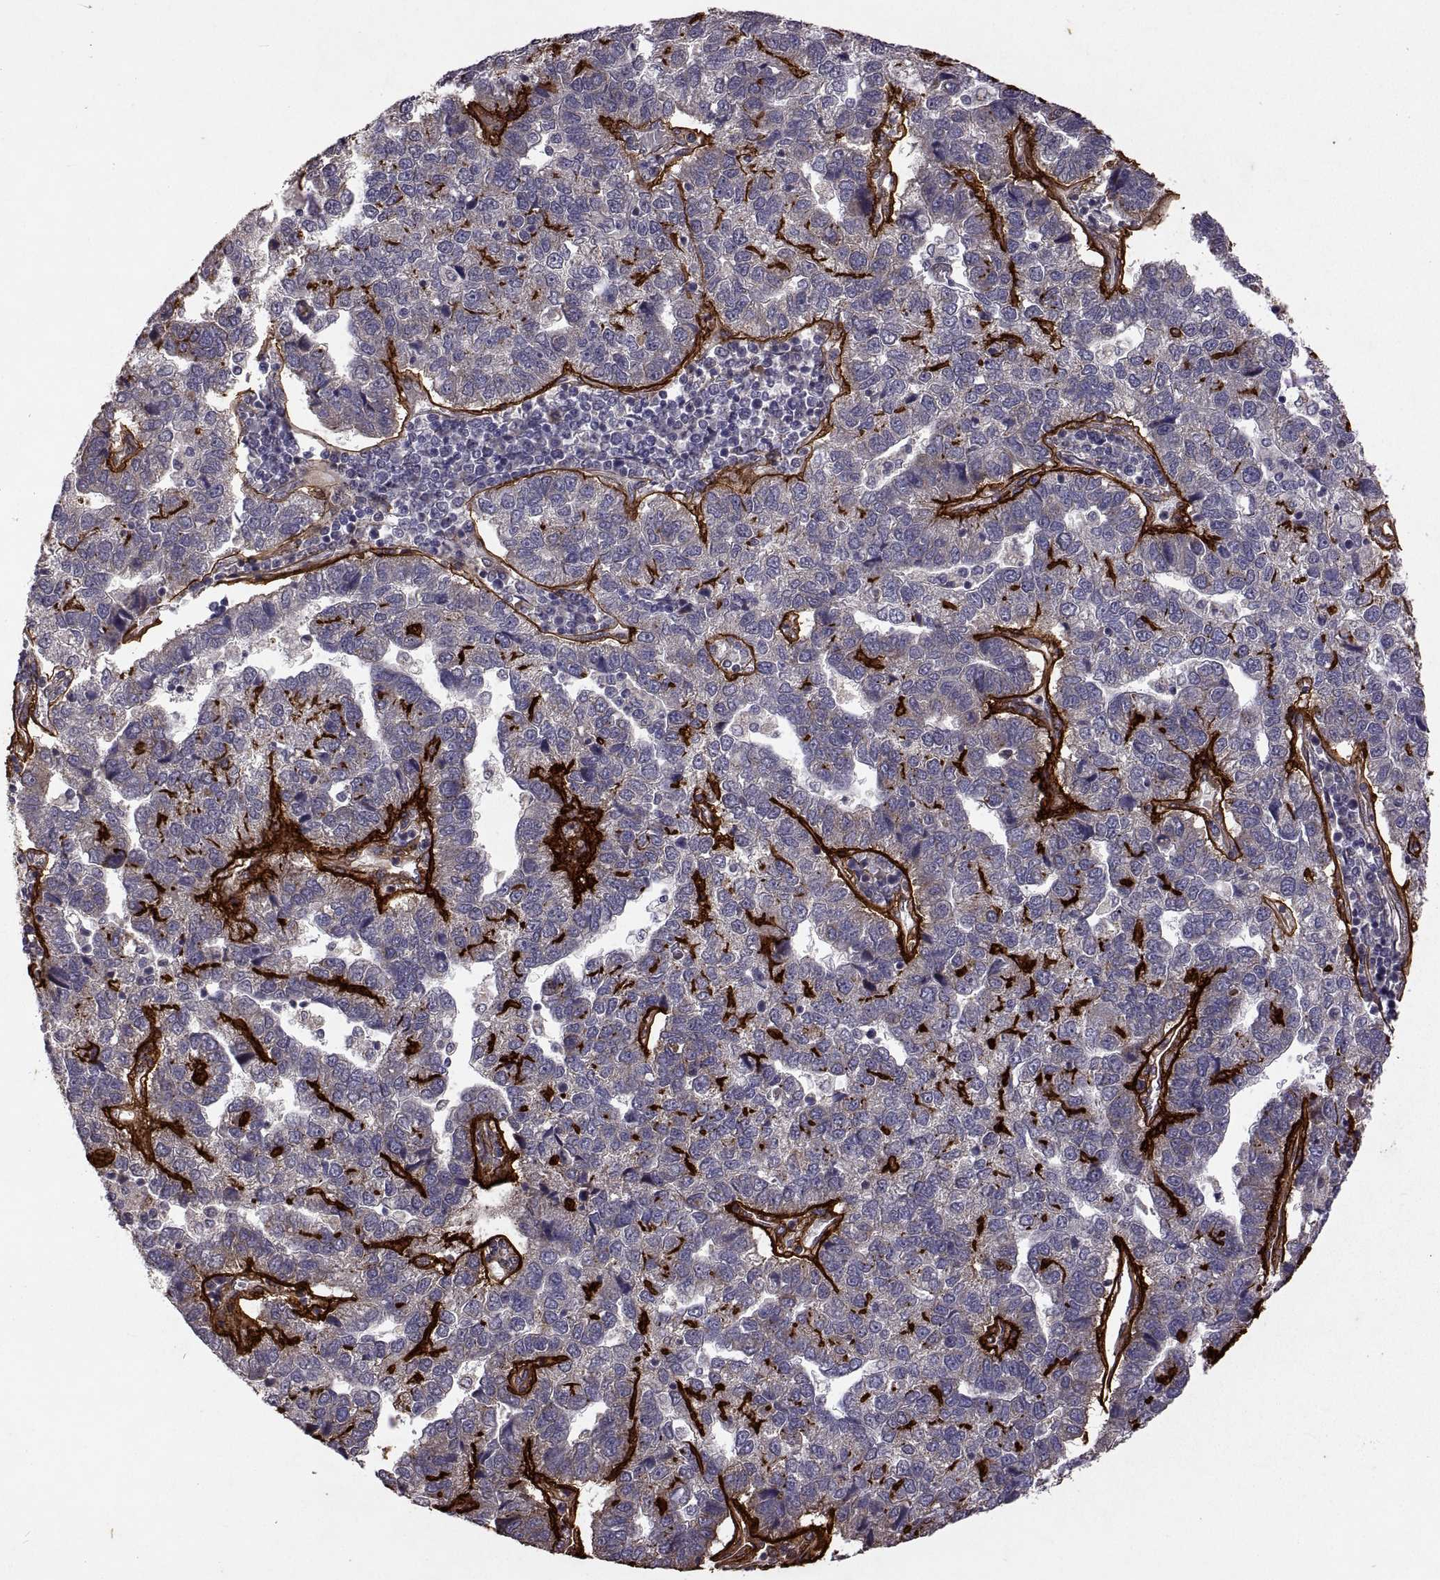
{"staining": {"intensity": "strong", "quantity": "<25%", "location": "cytoplasmic/membranous"}, "tissue": "pancreatic cancer", "cell_type": "Tumor cells", "image_type": "cancer", "snomed": [{"axis": "morphology", "description": "Adenocarcinoma, NOS"}, {"axis": "topography", "description": "Pancreas"}], "caption": "Immunohistochemical staining of pancreatic cancer demonstrates medium levels of strong cytoplasmic/membranous protein expression in approximately <25% of tumor cells.", "gene": "LAMA1", "patient": {"sex": "female", "age": 61}}